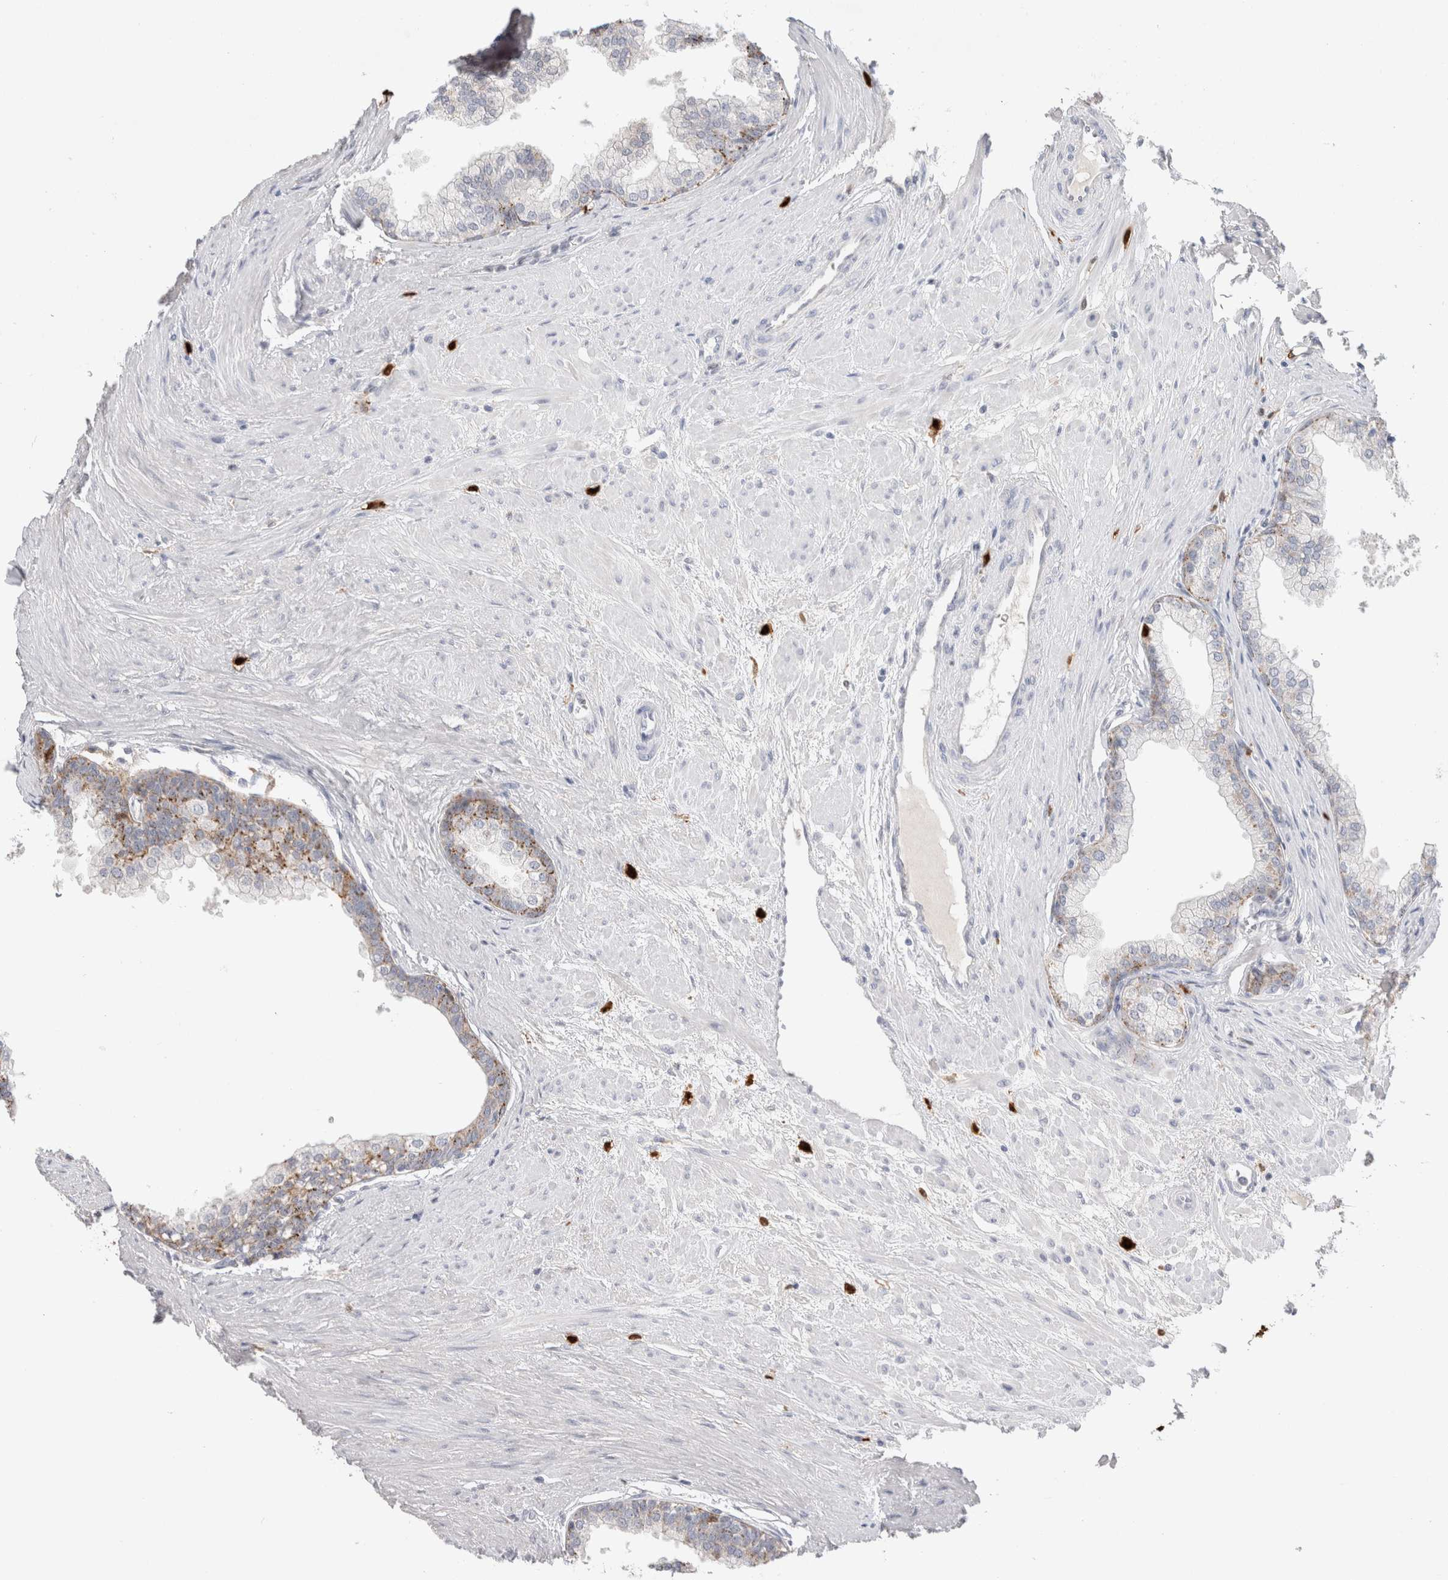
{"staining": {"intensity": "moderate", "quantity": "<25%", "location": "cytoplasmic/membranous"}, "tissue": "prostate", "cell_type": "Glandular cells", "image_type": "normal", "snomed": [{"axis": "morphology", "description": "Normal tissue, NOS"}, {"axis": "morphology", "description": "Urothelial carcinoma, Low grade"}, {"axis": "topography", "description": "Urinary bladder"}, {"axis": "topography", "description": "Prostate"}], "caption": "Immunohistochemical staining of unremarkable human prostate displays <25% levels of moderate cytoplasmic/membranous protein positivity in about <25% of glandular cells. The staining was performed using DAB (3,3'-diaminobenzidine) to visualize the protein expression in brown, while the nuclei were stained in blue with hematoxylin (Magnification: 20x).", "gene": "HPGDS", "patient": {"sex": "male", "age": 60}}